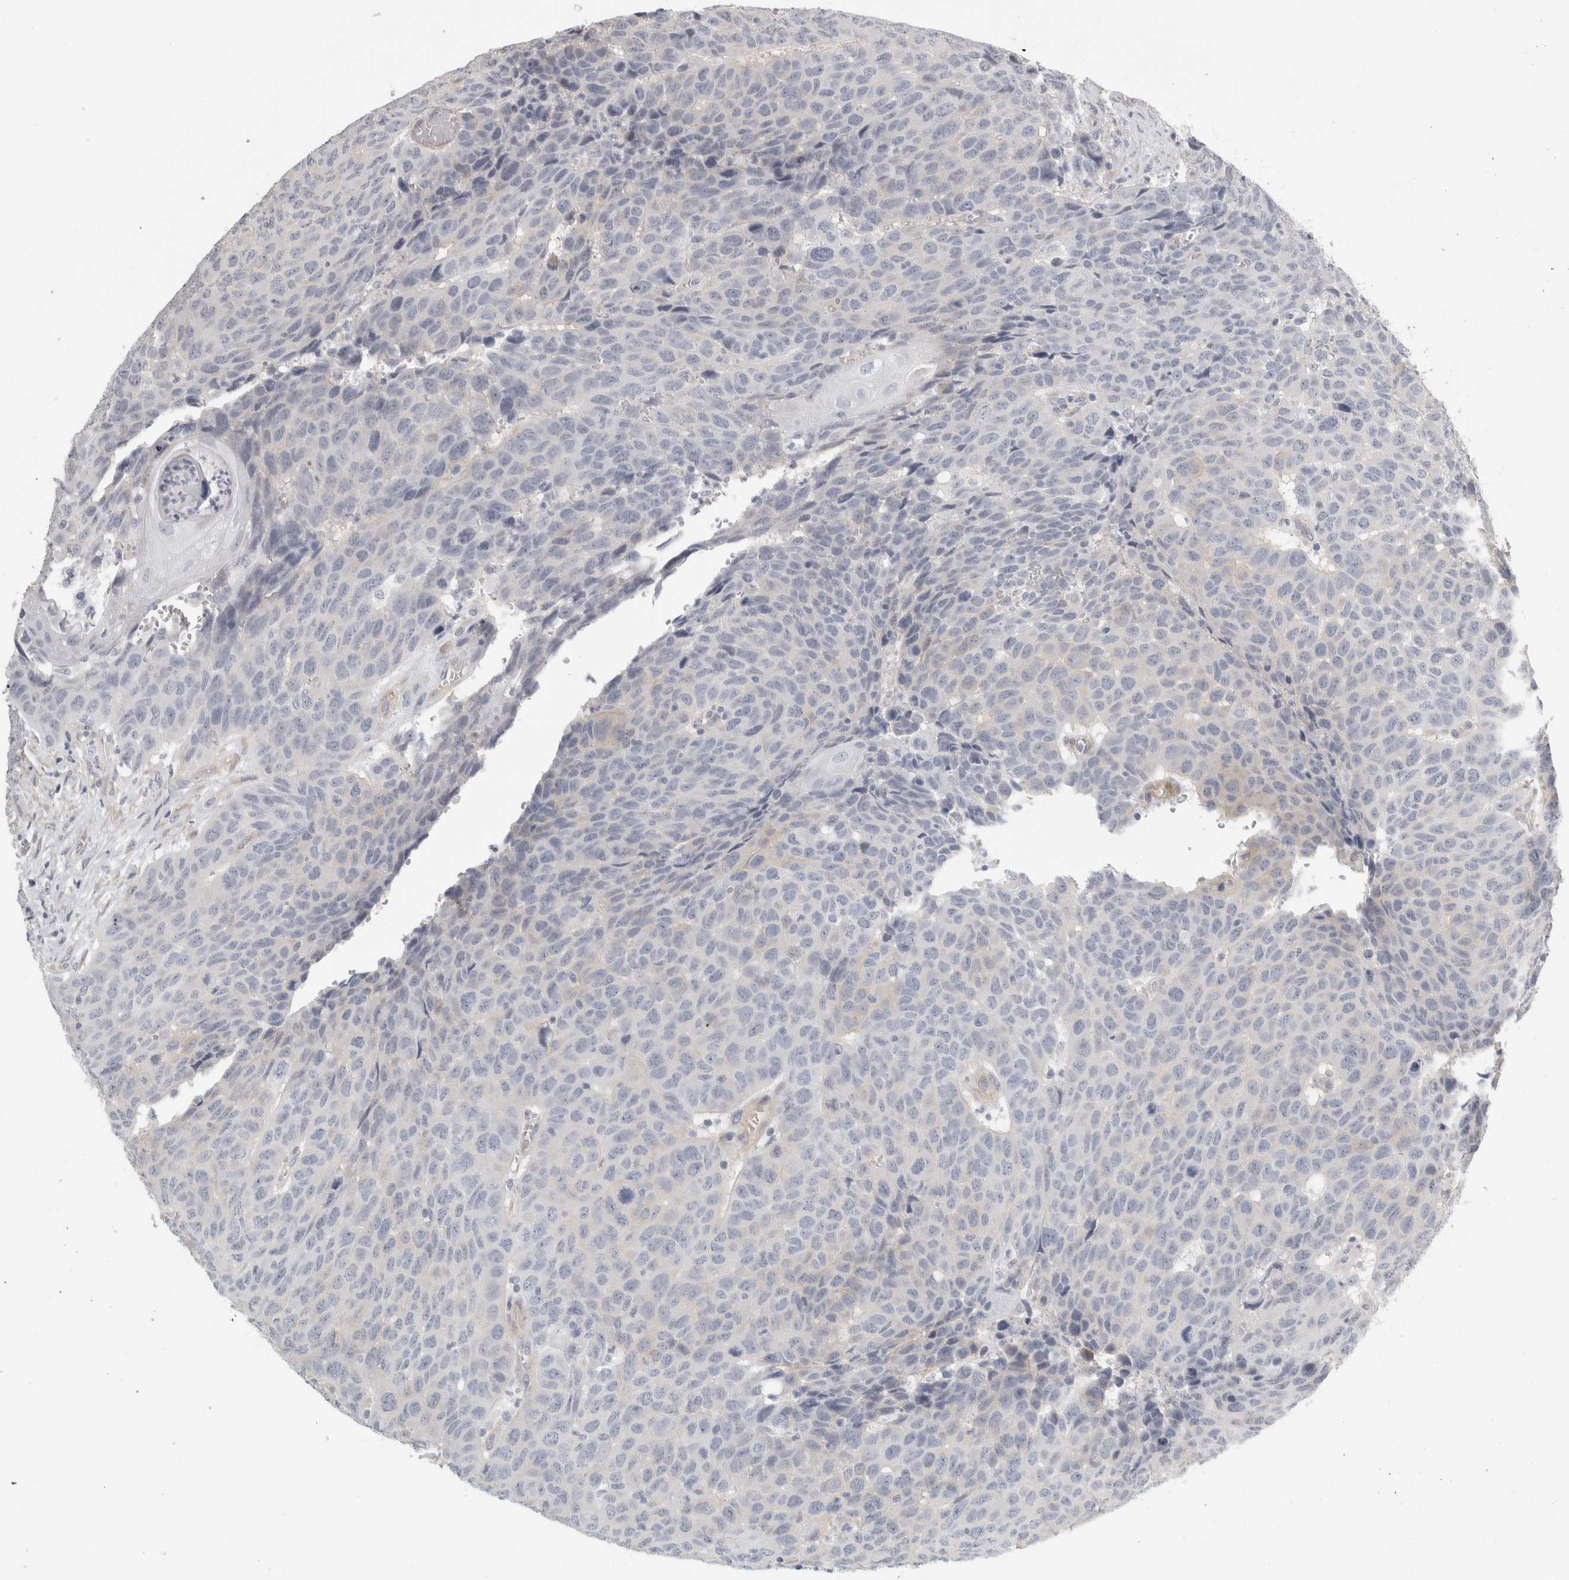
{"staining": {"intensity": "negative", "quantity": "none", "location": "none"}, "tissue": "head and neck cancer", "cell_type": "Tumor cells", "image_type": "cancer", "snomed": [{"axis": "morphology", "description": "Squamous cell carcinoma, NOS"}, {"axis": "topography", "description": "Head-Neck"}], "caption": "Image shows no protein positivity in tumor cells of head and neck squamous cell carcinoma tissue.", "gene": "FBLIM1", "patient": {"sex": "male", "age": 66}}